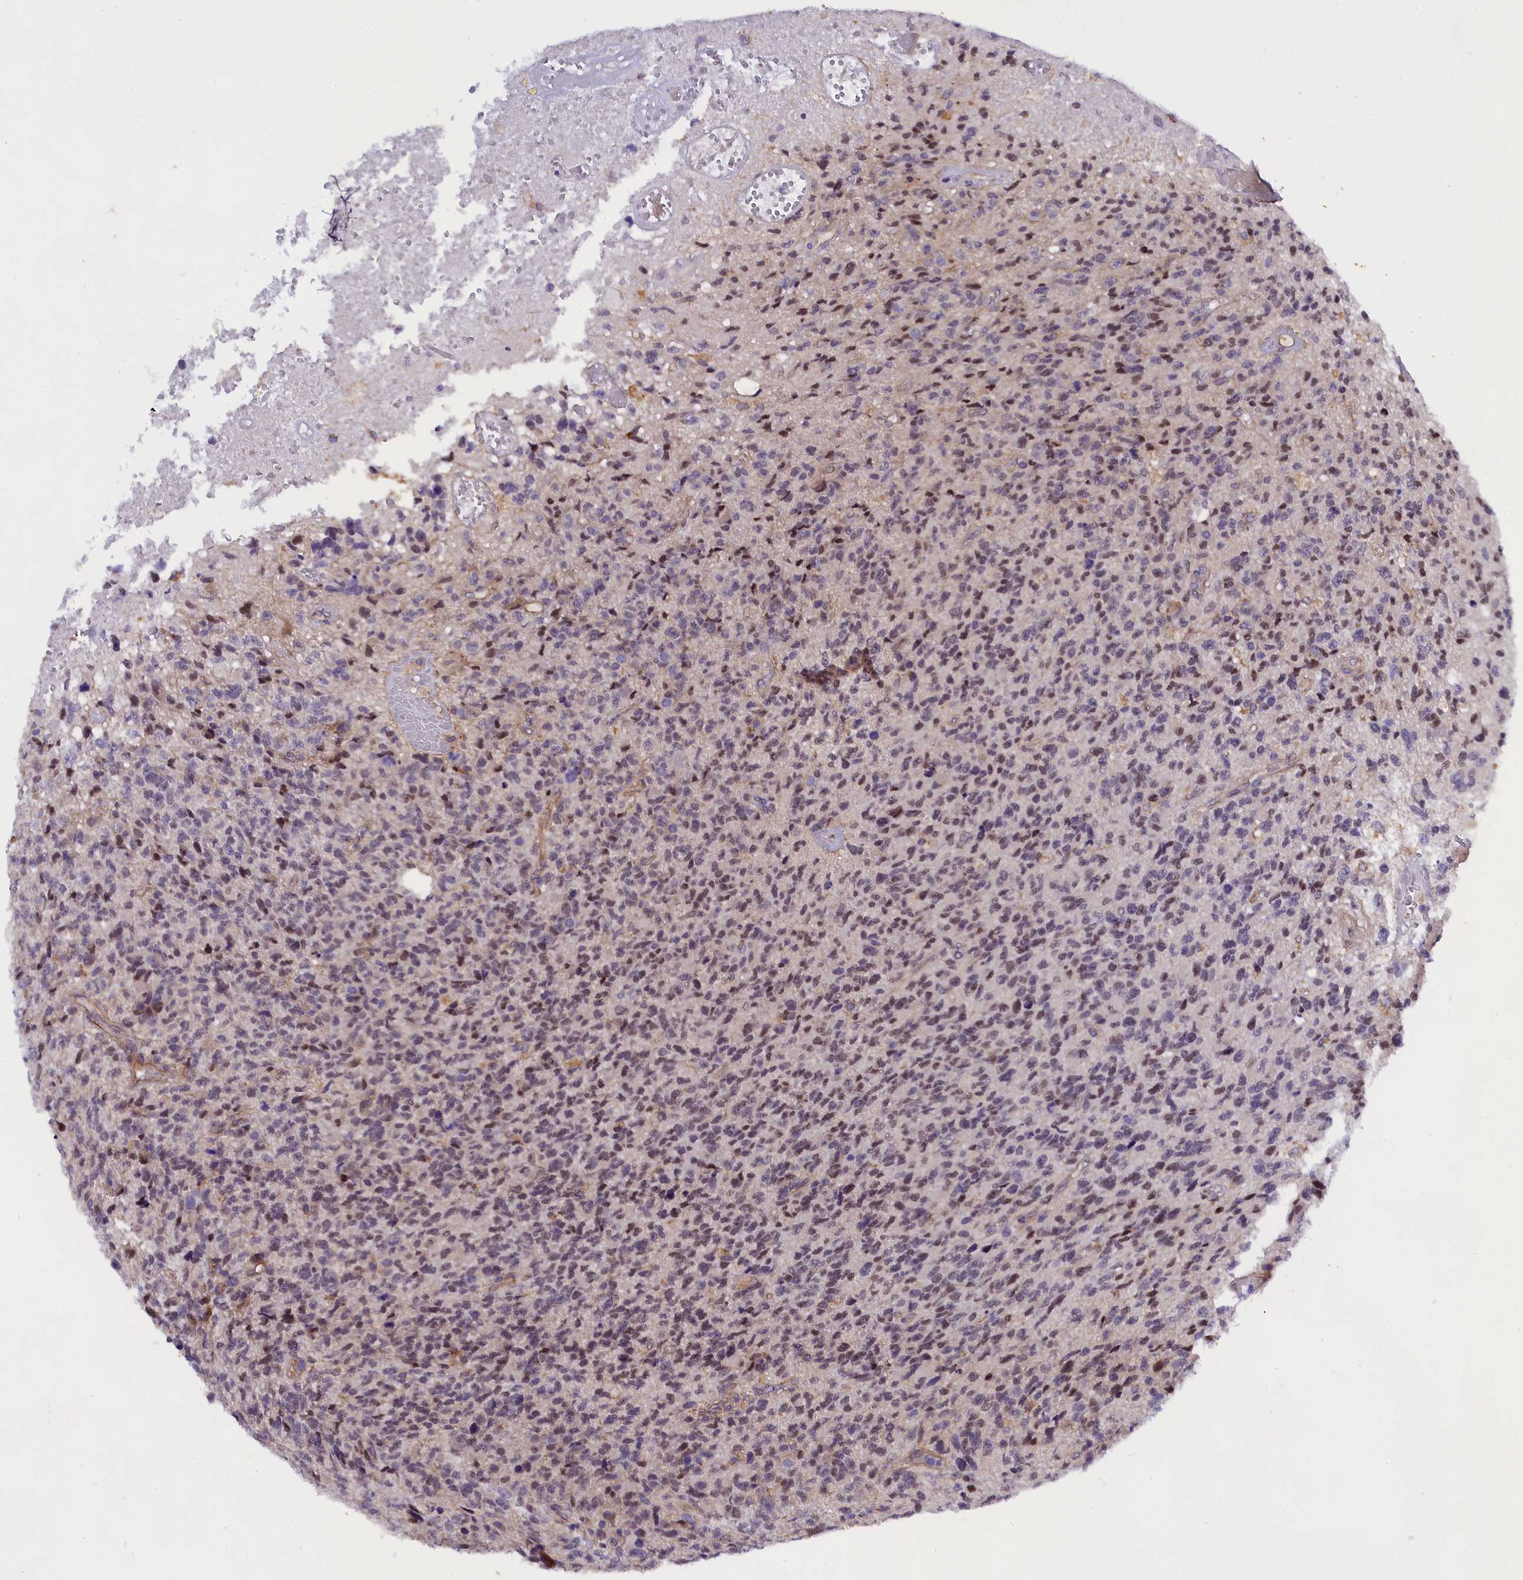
{"staining": {"intensity": "weak", "quantity": "25%-75%", "location": "nuclear"}, "tissue": "glioma", "cell_type": "Tumor cells", "image_type": "cancer", "snomed": [{"axis": "morphology", "description": "Glioma, malignant, High grade"}, {"axis": "topography", "description": "Brain"}], "caption": "Immunohistochemistry (IHC) photomicrograph of neoplastic tissue: human glioma stained using immunohistochemistry (IHC) reveals low levels of weak protein expression localized specifically in the nuclear of tumor cells, appearing as a nuclear brown color.", "gene": "SP4", "patient": {"sex": "male", "age": 76}}